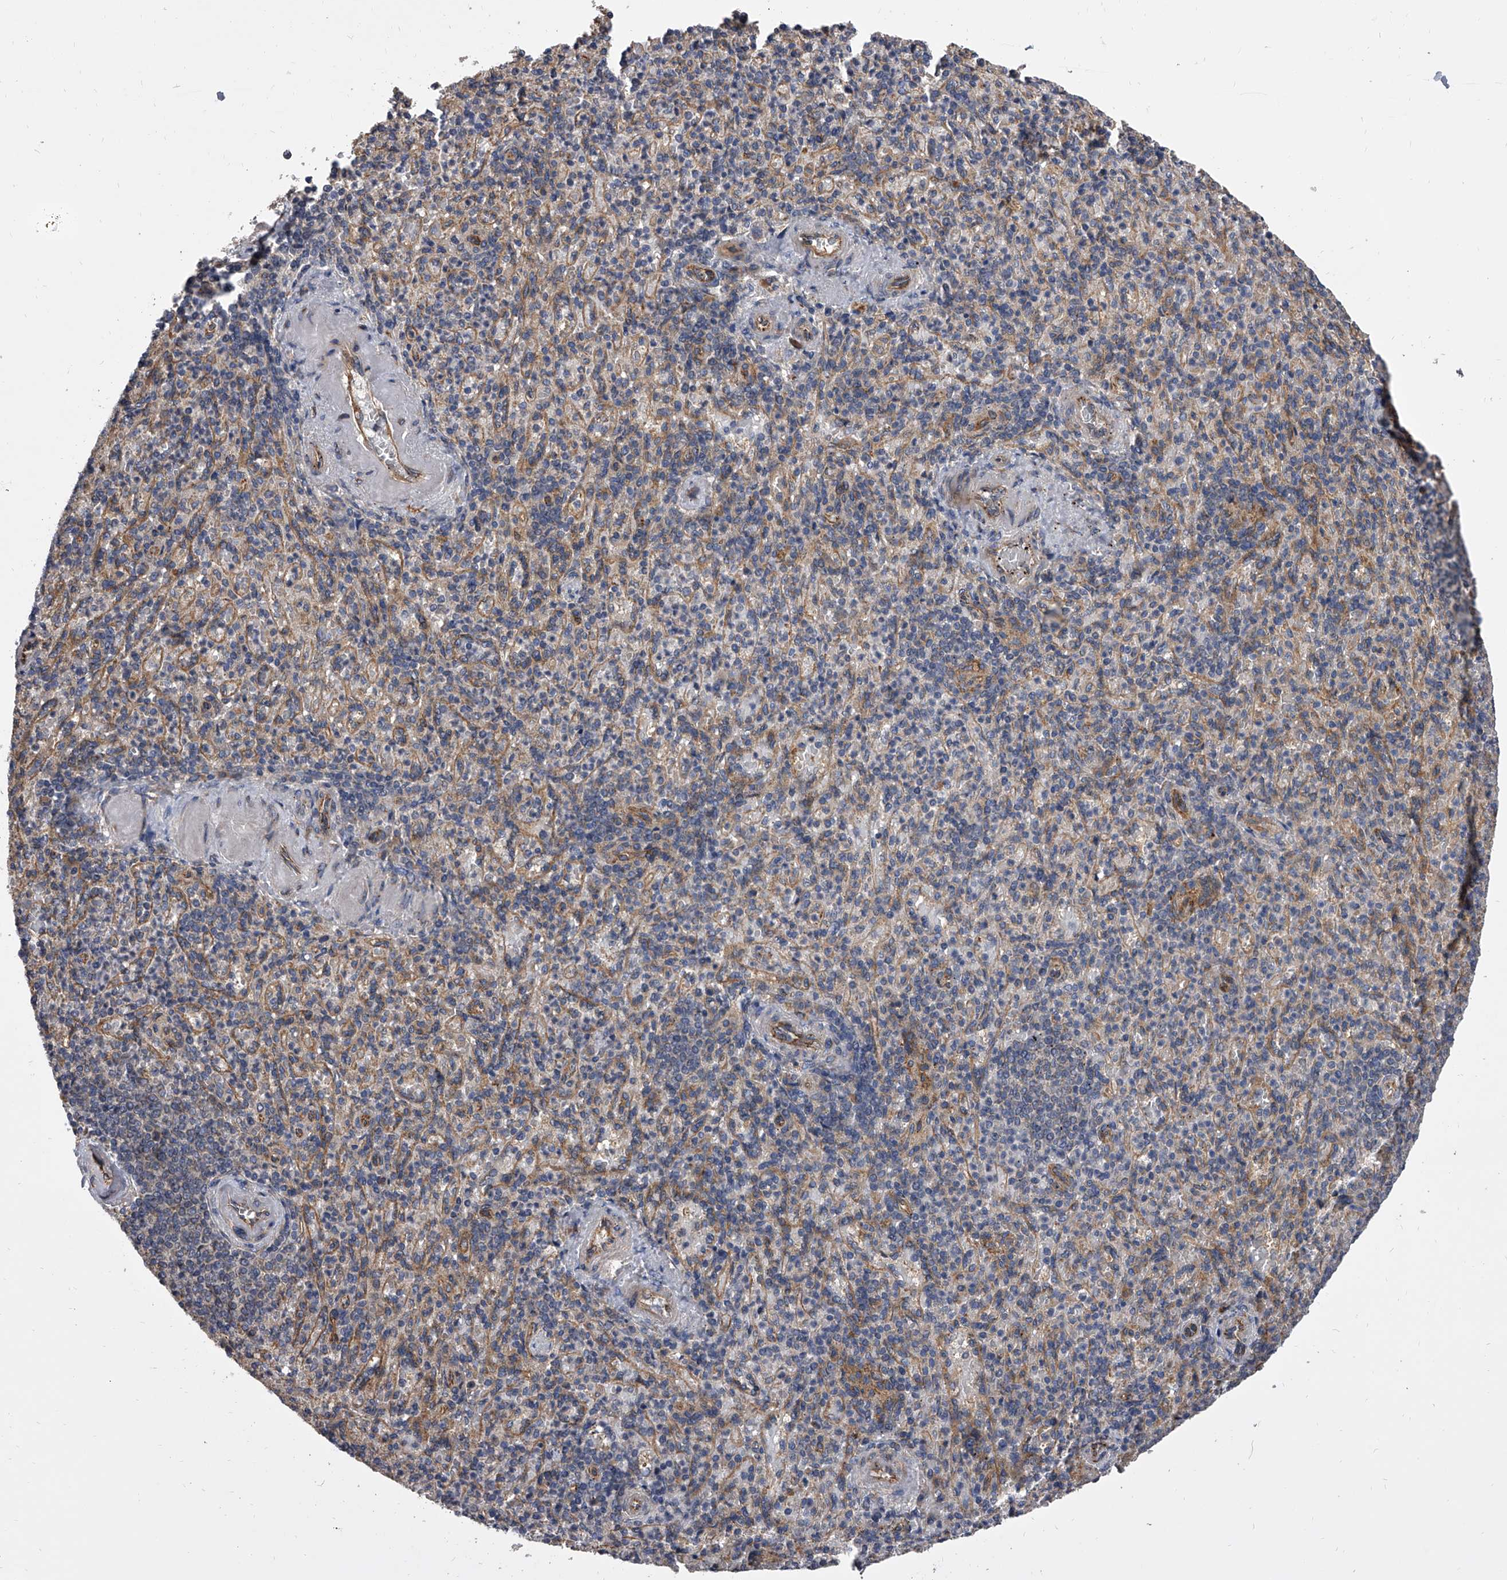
{"staining": {"intensity": "negative", "quantity": "none", "location": "none"}, "tissue": "spleen", "cell_type": "Cells in red pulp", "image_type": "normal", "snomed": [{"axis": "morphology", "description": "Normal tissue, NOS"}, {"axis": "topography", "description": "Spleen"}], "caption": "DAB (3,3'-diaminobenzidine) immunohistochemical staining of benign human spleen exhibits no significant expression in cells in red pulp. Nuclei are stained in blue.", "gene": "EXOC4", "patient": {"sex": "female", "age": 74}}